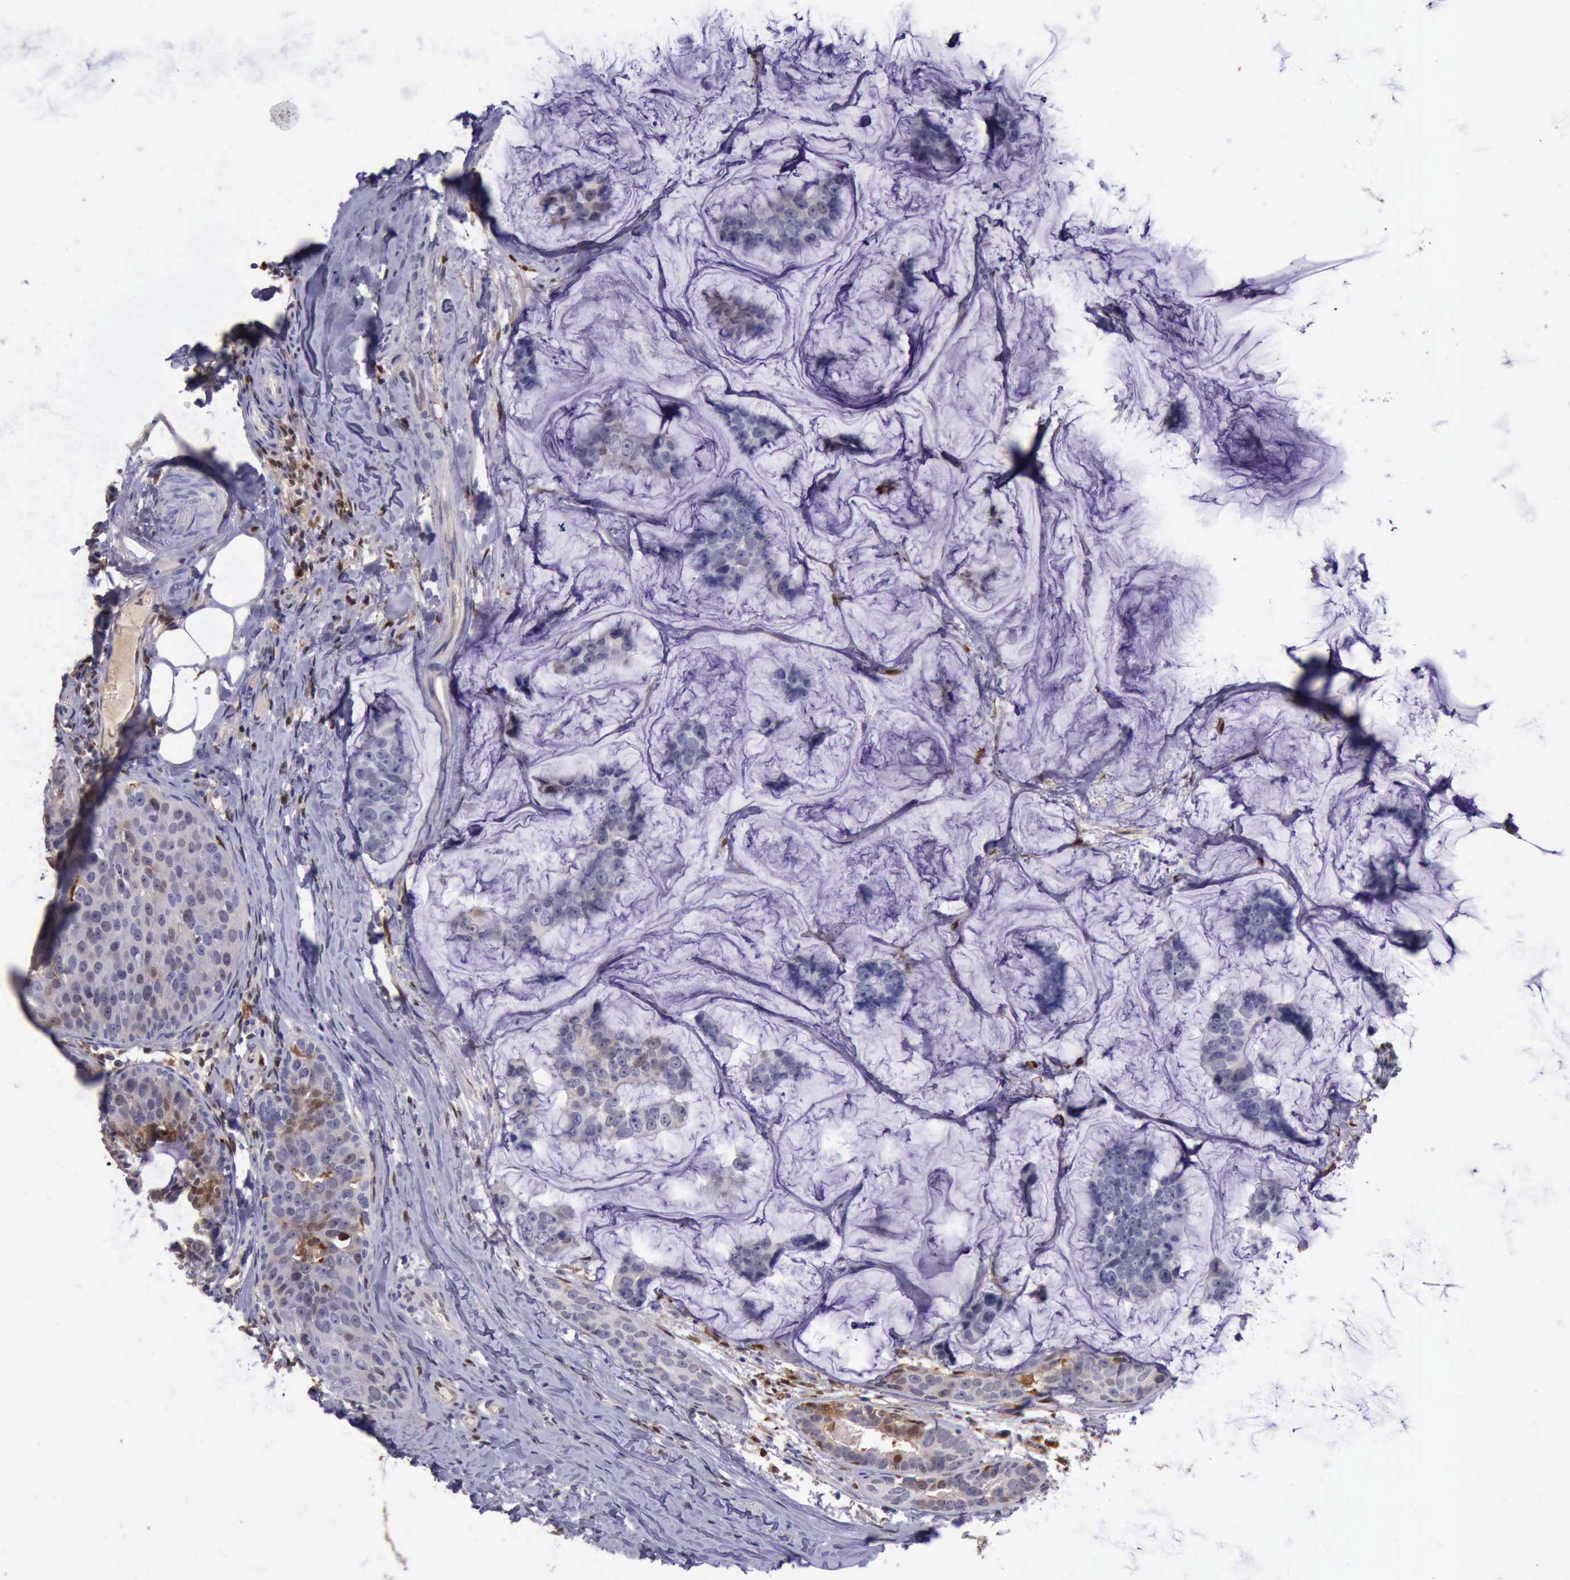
{"staining": {"intensity": "weak", "quantity": "<25%", "location": "cytoplasmic/membranous,nuclear"}, "tissue": "breast cancer", "cell_type": "Tumor cells", "image_type": "cancer", "snomed": [{"axis": "morphology", "description": "Normal tissue, NOS"}, {"axis": "morphology", "description": "Duct carcinoma"}, {"axis": "topography", "description": "Breast"}], "caption": "Immunohistochemistry (IHC) histopathology image of neoplastic tissue: human breast cancer stained with DAB shows no significant protein expression in tumor cells.", "gene": "TYMP", "patient": {"sex": "female", "age": 50}}